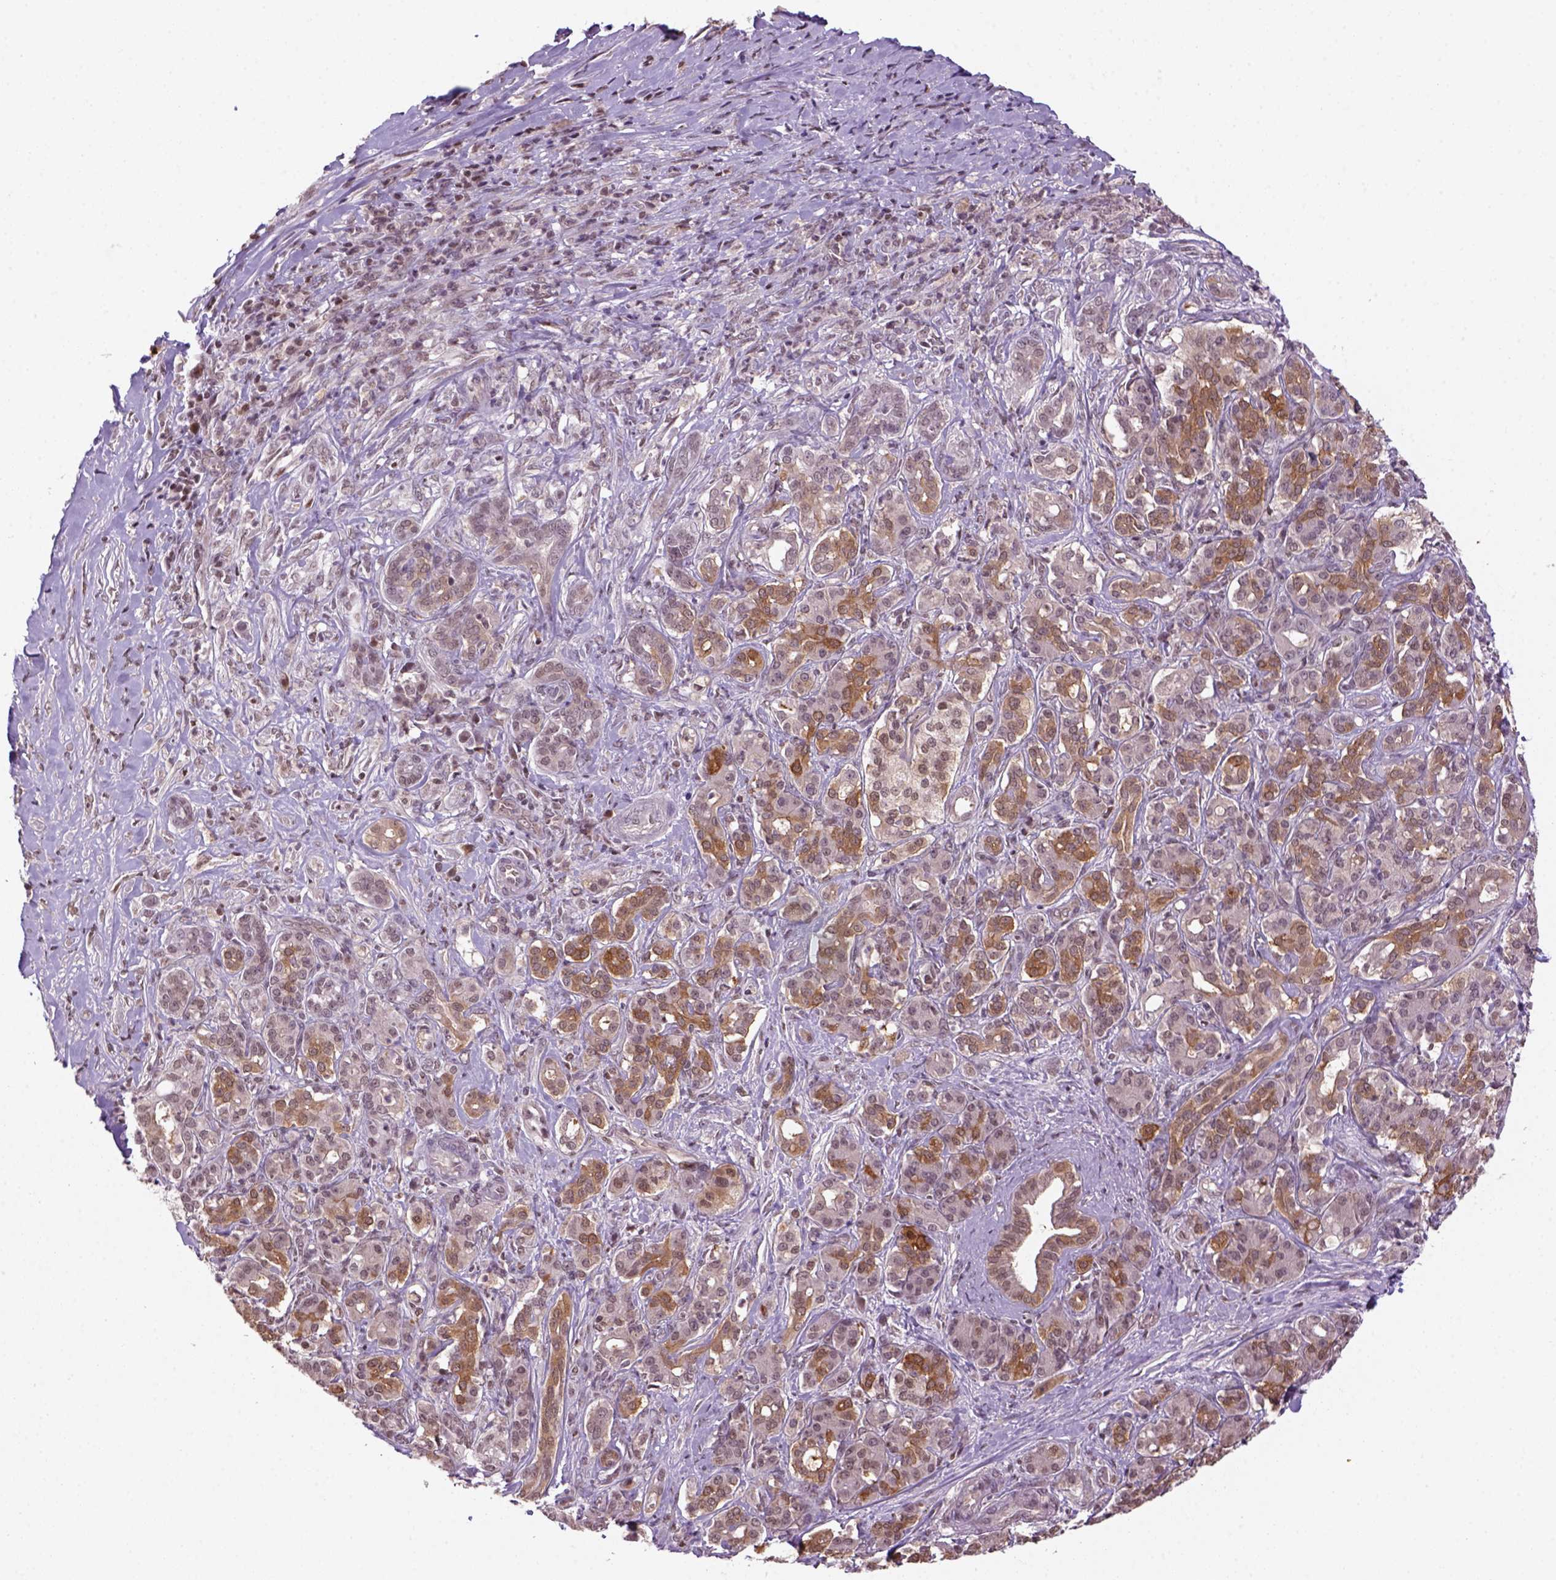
{"staining": {"intensity": "moderate", "quantity": ">75%", "location": "cytoplasmic/membranous,nuclear"}, "tissue": "pancreatic cancer", "cell_type": "Tumor cells", "image_type": "cancer", "snomed": [{"axis": "morphology", "description": "Normal tissue, NOS"}, {"axis": "morphology", "description": "Inflammation, NOS"}, {"axis": "morphology", "description": "Adenocarcinoma, NOS"}, {"axis": "topography", "description": "Pancreas"}], "caption": "Pancreatic cancer (adenocarcinoma) was stained to show a protein in brown. There is medium levels of moderate cytoplasmic/membranous and nuclear expression in approximately >75% of tumor cells. Immunohistochemistry stains the protein in brown and the nuclei are stained blue.", "gene": "GOT1", "patient": {"sex": "male", "age": 57}}